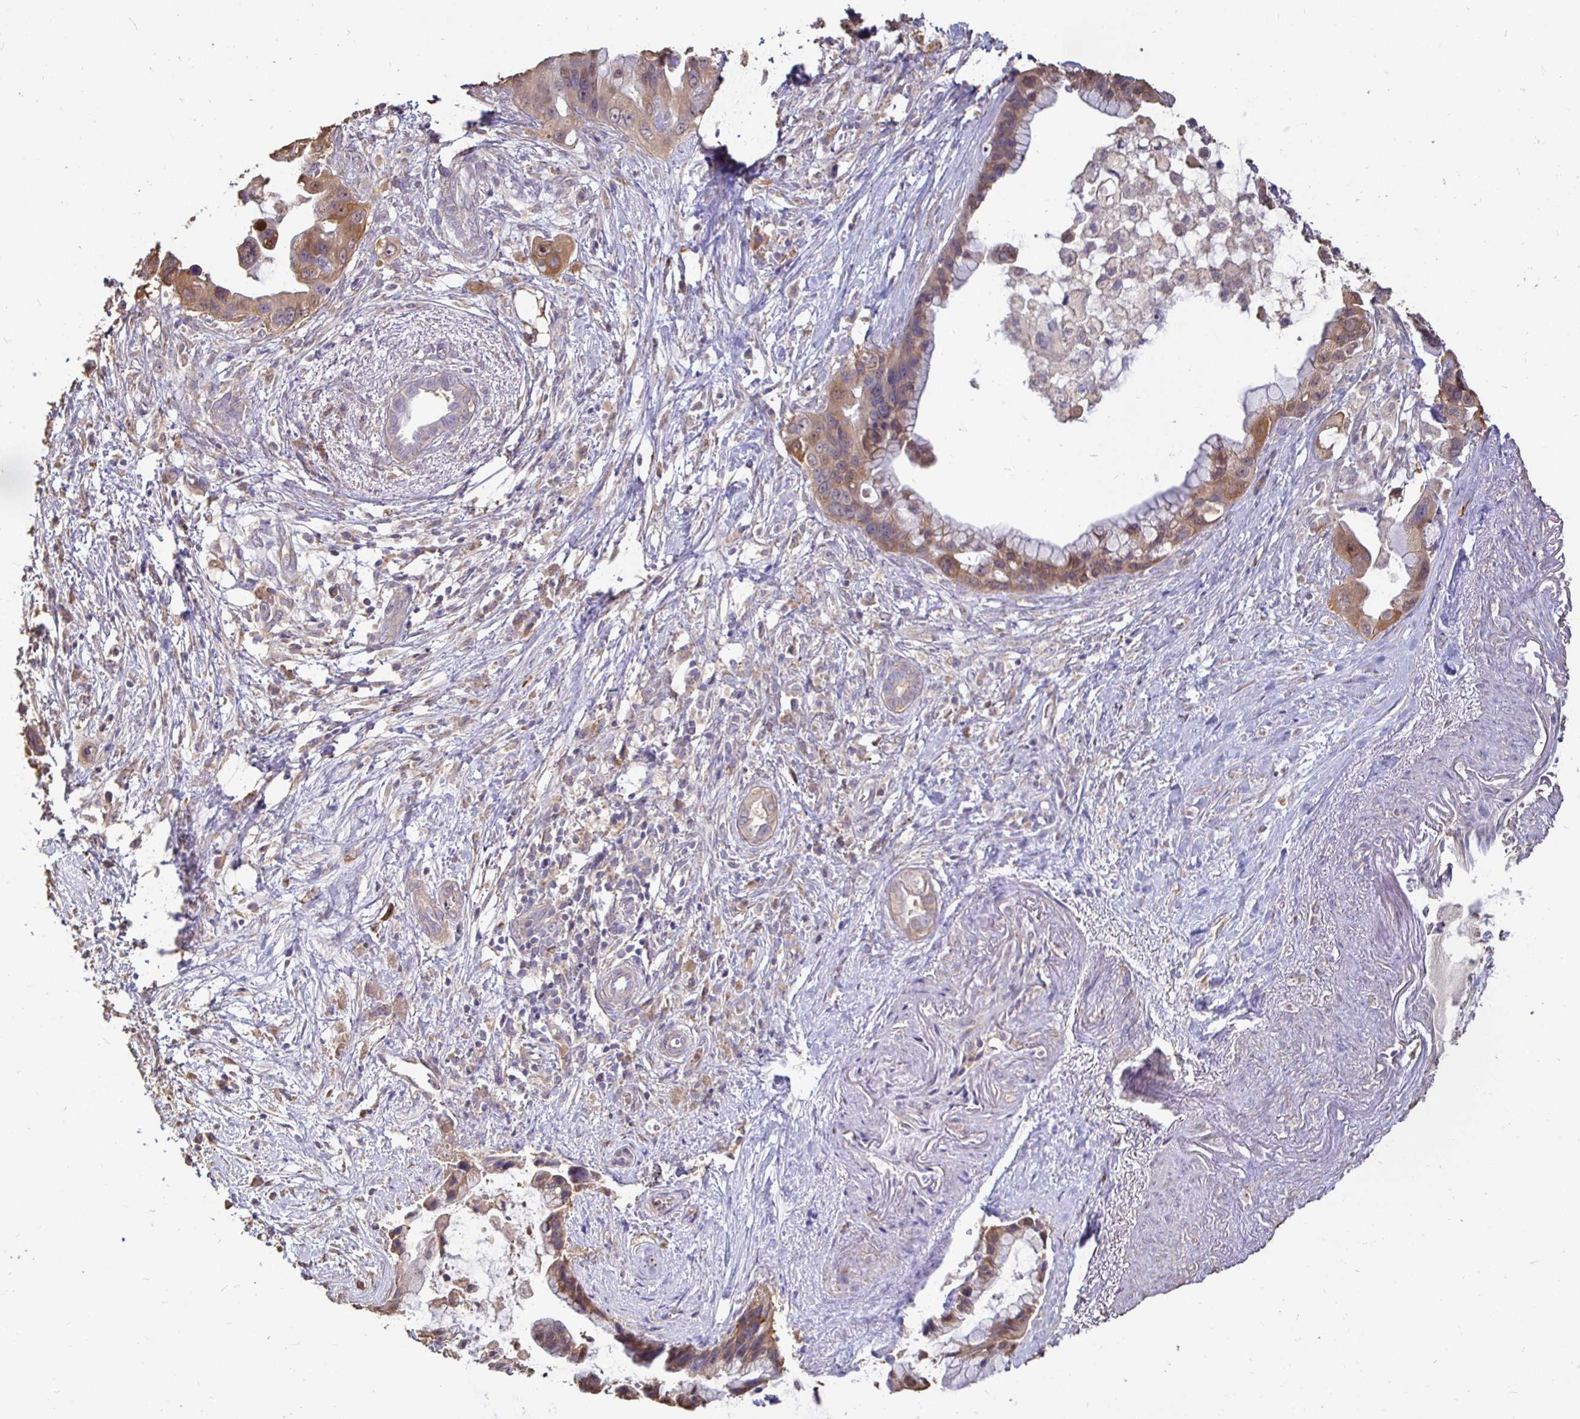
{"staining": {"intensity": "moderate", "quantity": ">75%", "location": "cytoplasmic/membranous"}, "tissue": "pancreatic cancer", "cell_type": "Tumor cells", "image_type": "cancer", "snomed": [{"axis": "morphology", "description": "Adenocarcinoma, NOS"}, {"axis": "topography", "description": "Pancreas"}], "caption": "This is a micrograph of IHC staining of adenocarcinoma (pancreatic), which shows moderate positivity in the cytoplasmic/membranous of tumor cells.", "gene": "MAPK8IP3", "patient": {"sex": "female", "age": 83}}